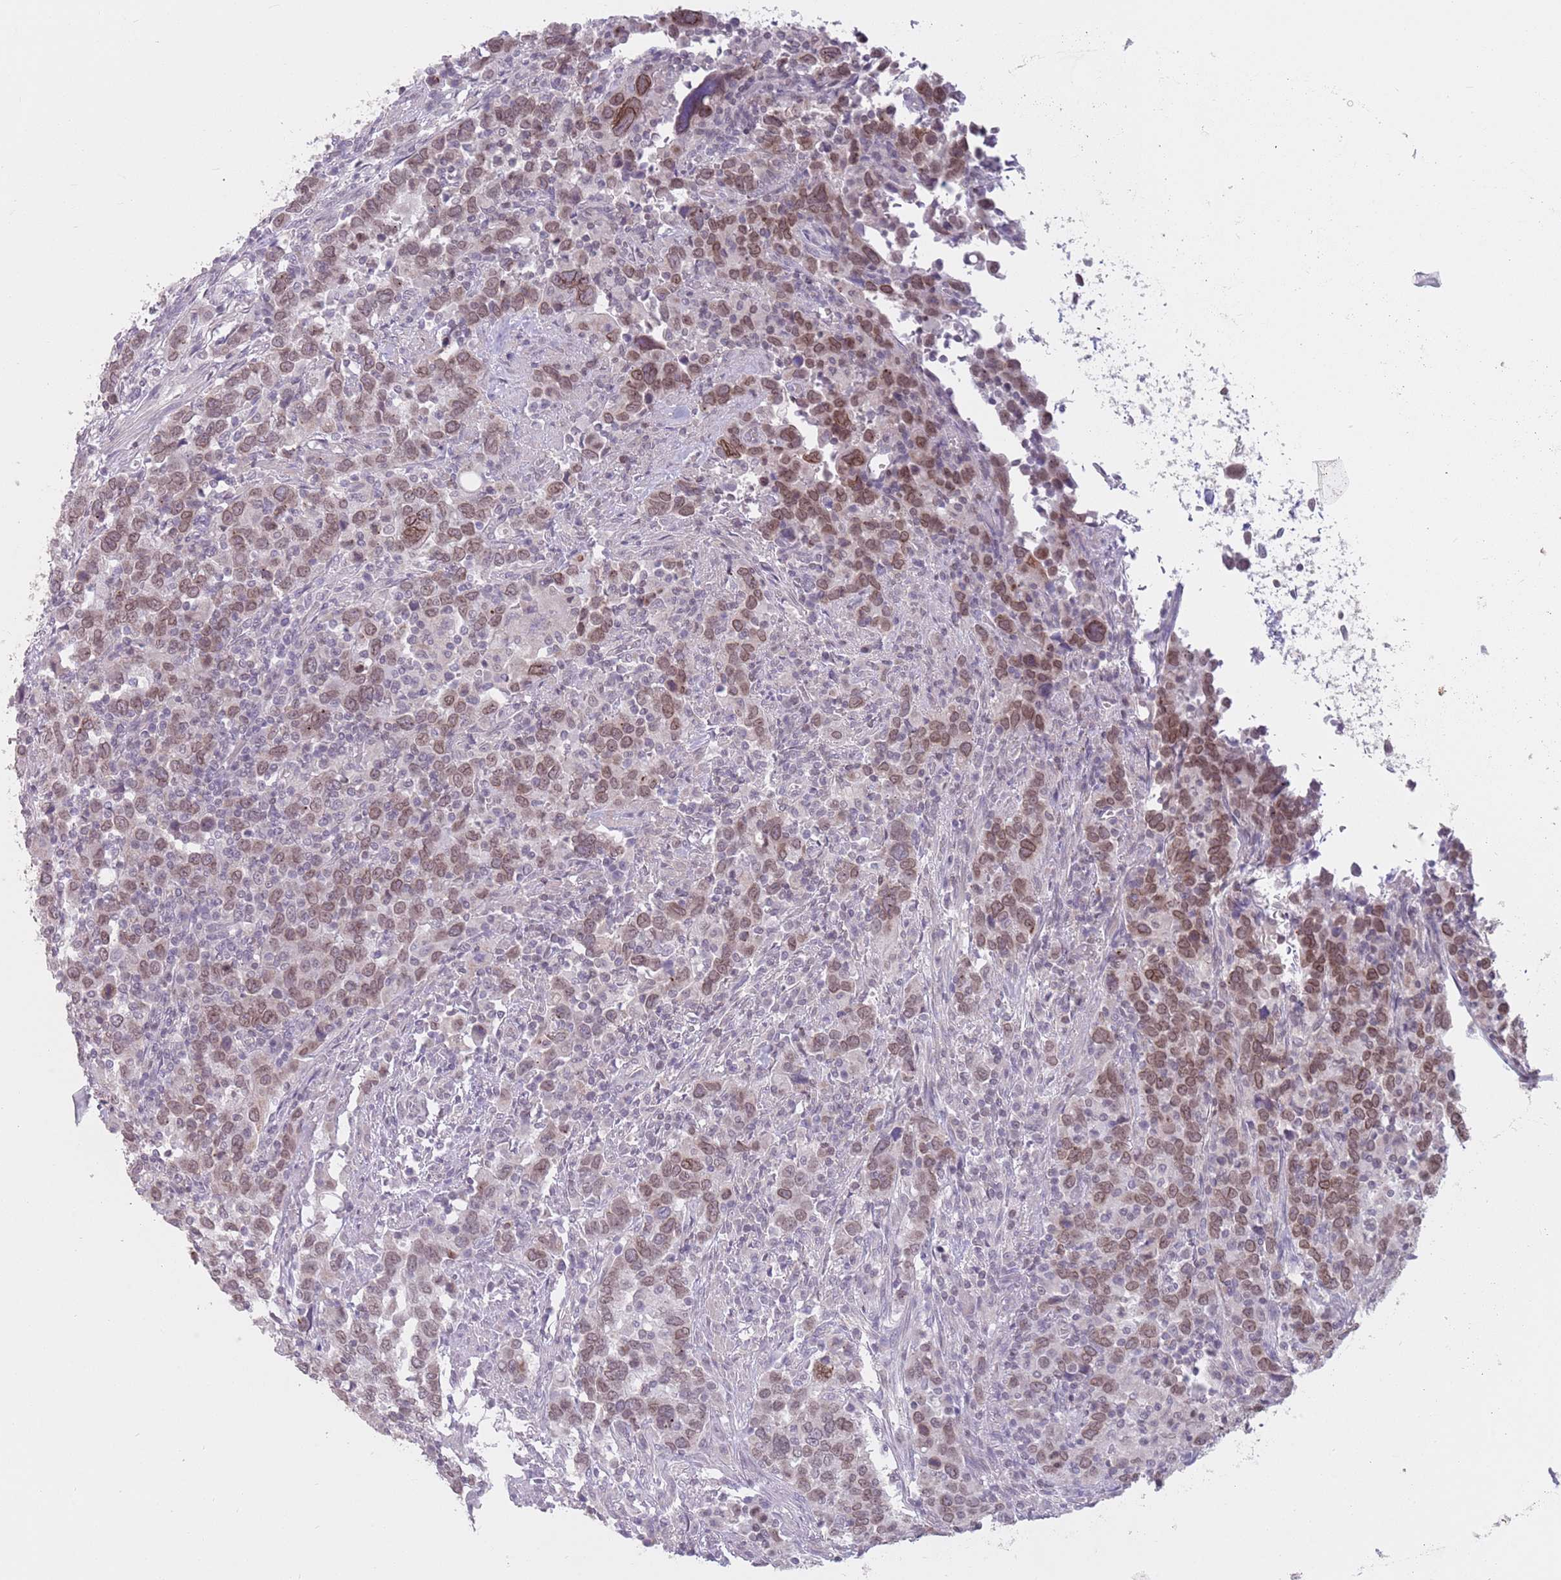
{"staining": {"intensity": "moderate", "quantity": "25%-75%", "location": "cytoplasmic/membranous,nuclear"}, "tissue": "urothelial cancer", "cell_type": "Tumor cells", "image_type": "cancer", "snomed": [{"axis": "morphology", "description": "Urothelial carcinoma, High grade"}, {"axis": "topography", "description": "Urinary bladder"}], "caption": "The immunohistochemical stain shows moderate cytoplasmic/membranous and nuclear positivity in tumor cells of urothelial cancer tissue.", "gene": "ZNF574", "patient": {"sex": "male", "age": 61}}